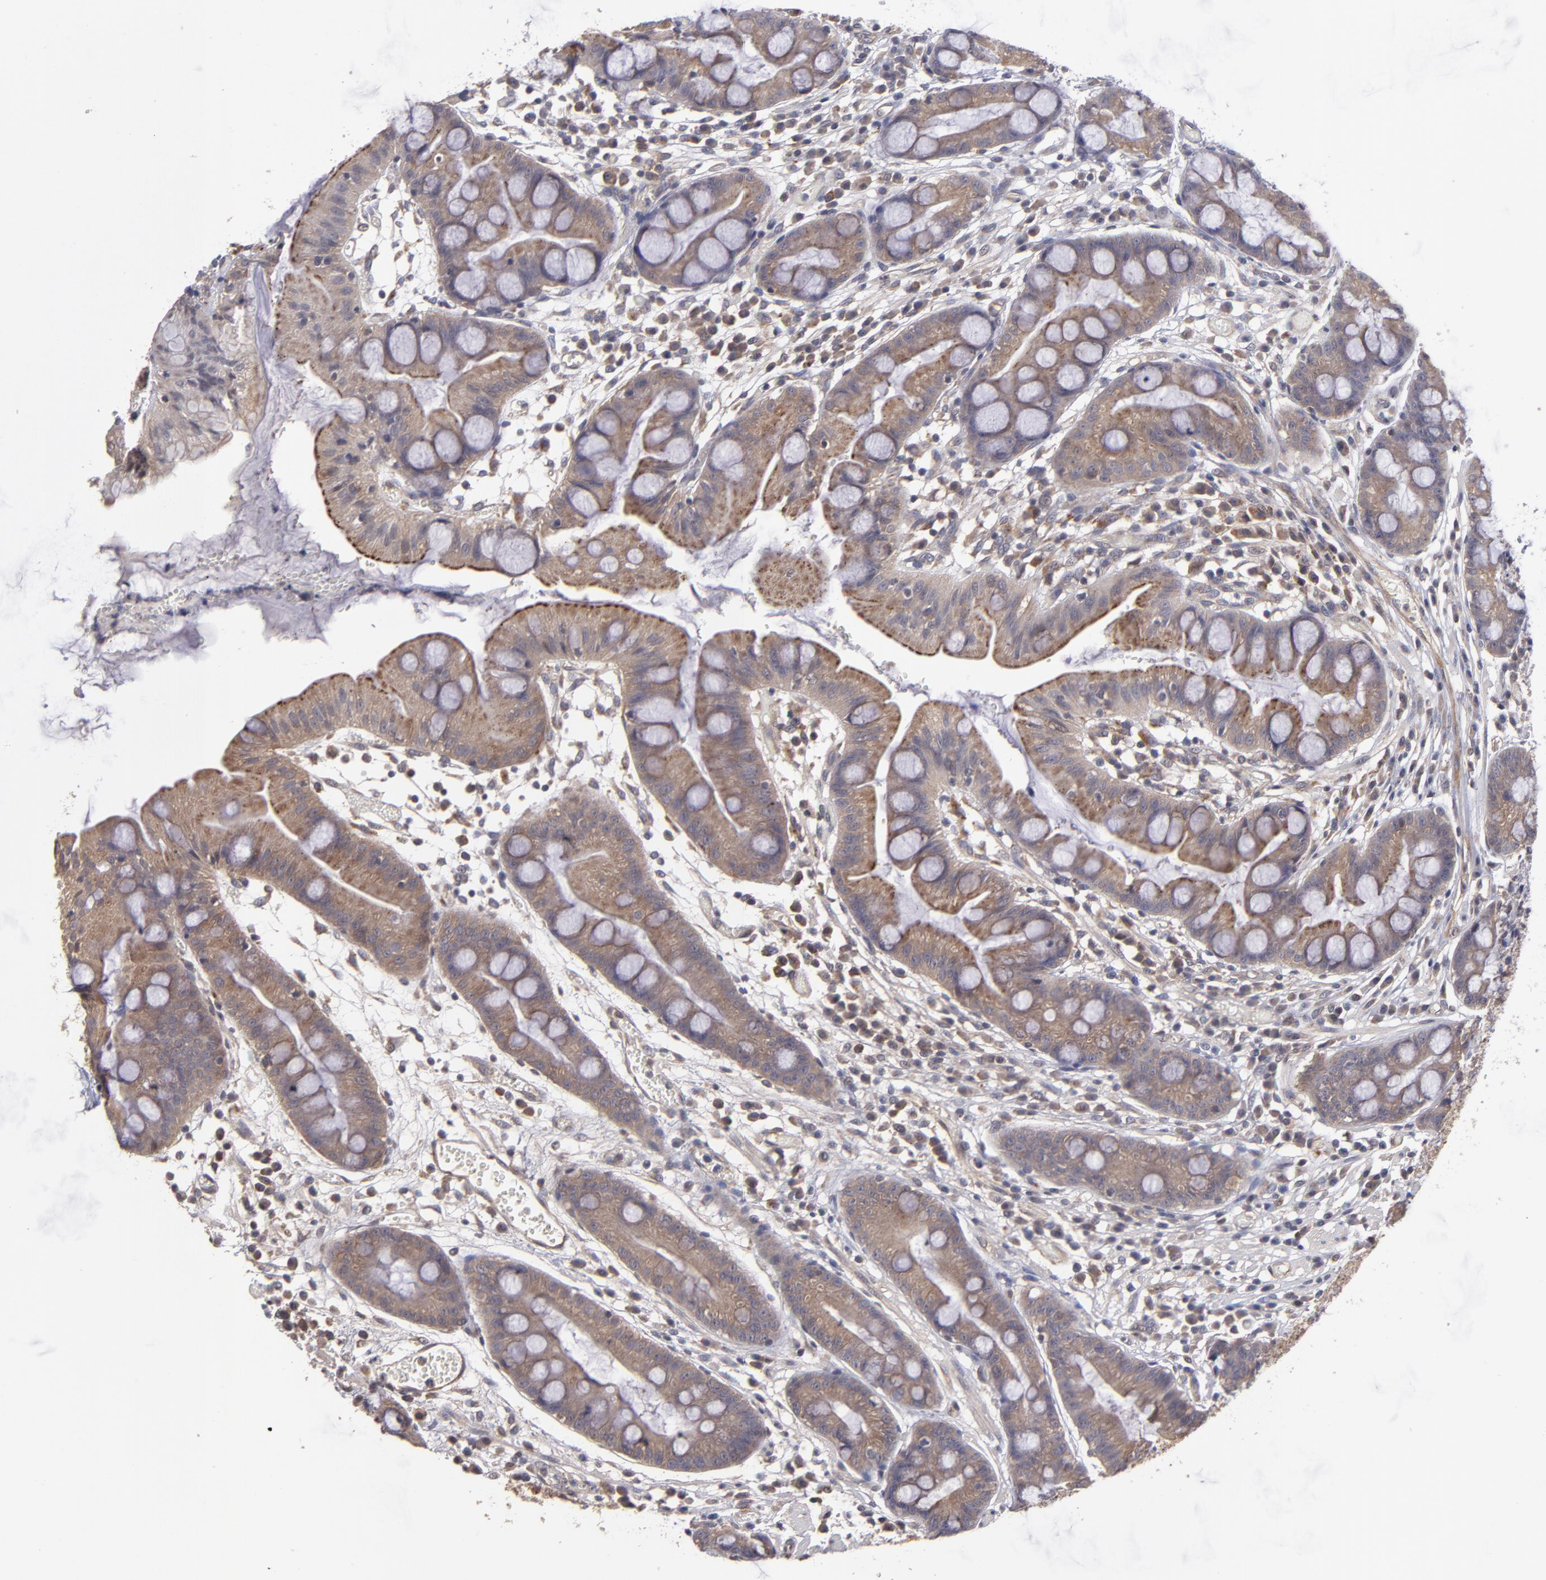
{"staining": {"intensity": "weak", "quantity": ">75%", "location": "cytoplasmic/membranous"}, "tissue": "stomach", "cell_type": "Glandular cells", "image_type": "normal", "snomed": [{"axis": "morphology", "description": "Normal tissue, NOS"}, {"axis": "morphology", "description": "Inflammation, NOS"}, {"axis": "topography", "description": "Stomach, lower"}], "caption": "This is a photomicrograph of immunohistochemistry (IHC) staining of benign stomach, which shows weak staining in the cytoplasmic/membranous of glandular cells.", "gene": "CTSO", "patient": {"sex": "male", "age": 59}}